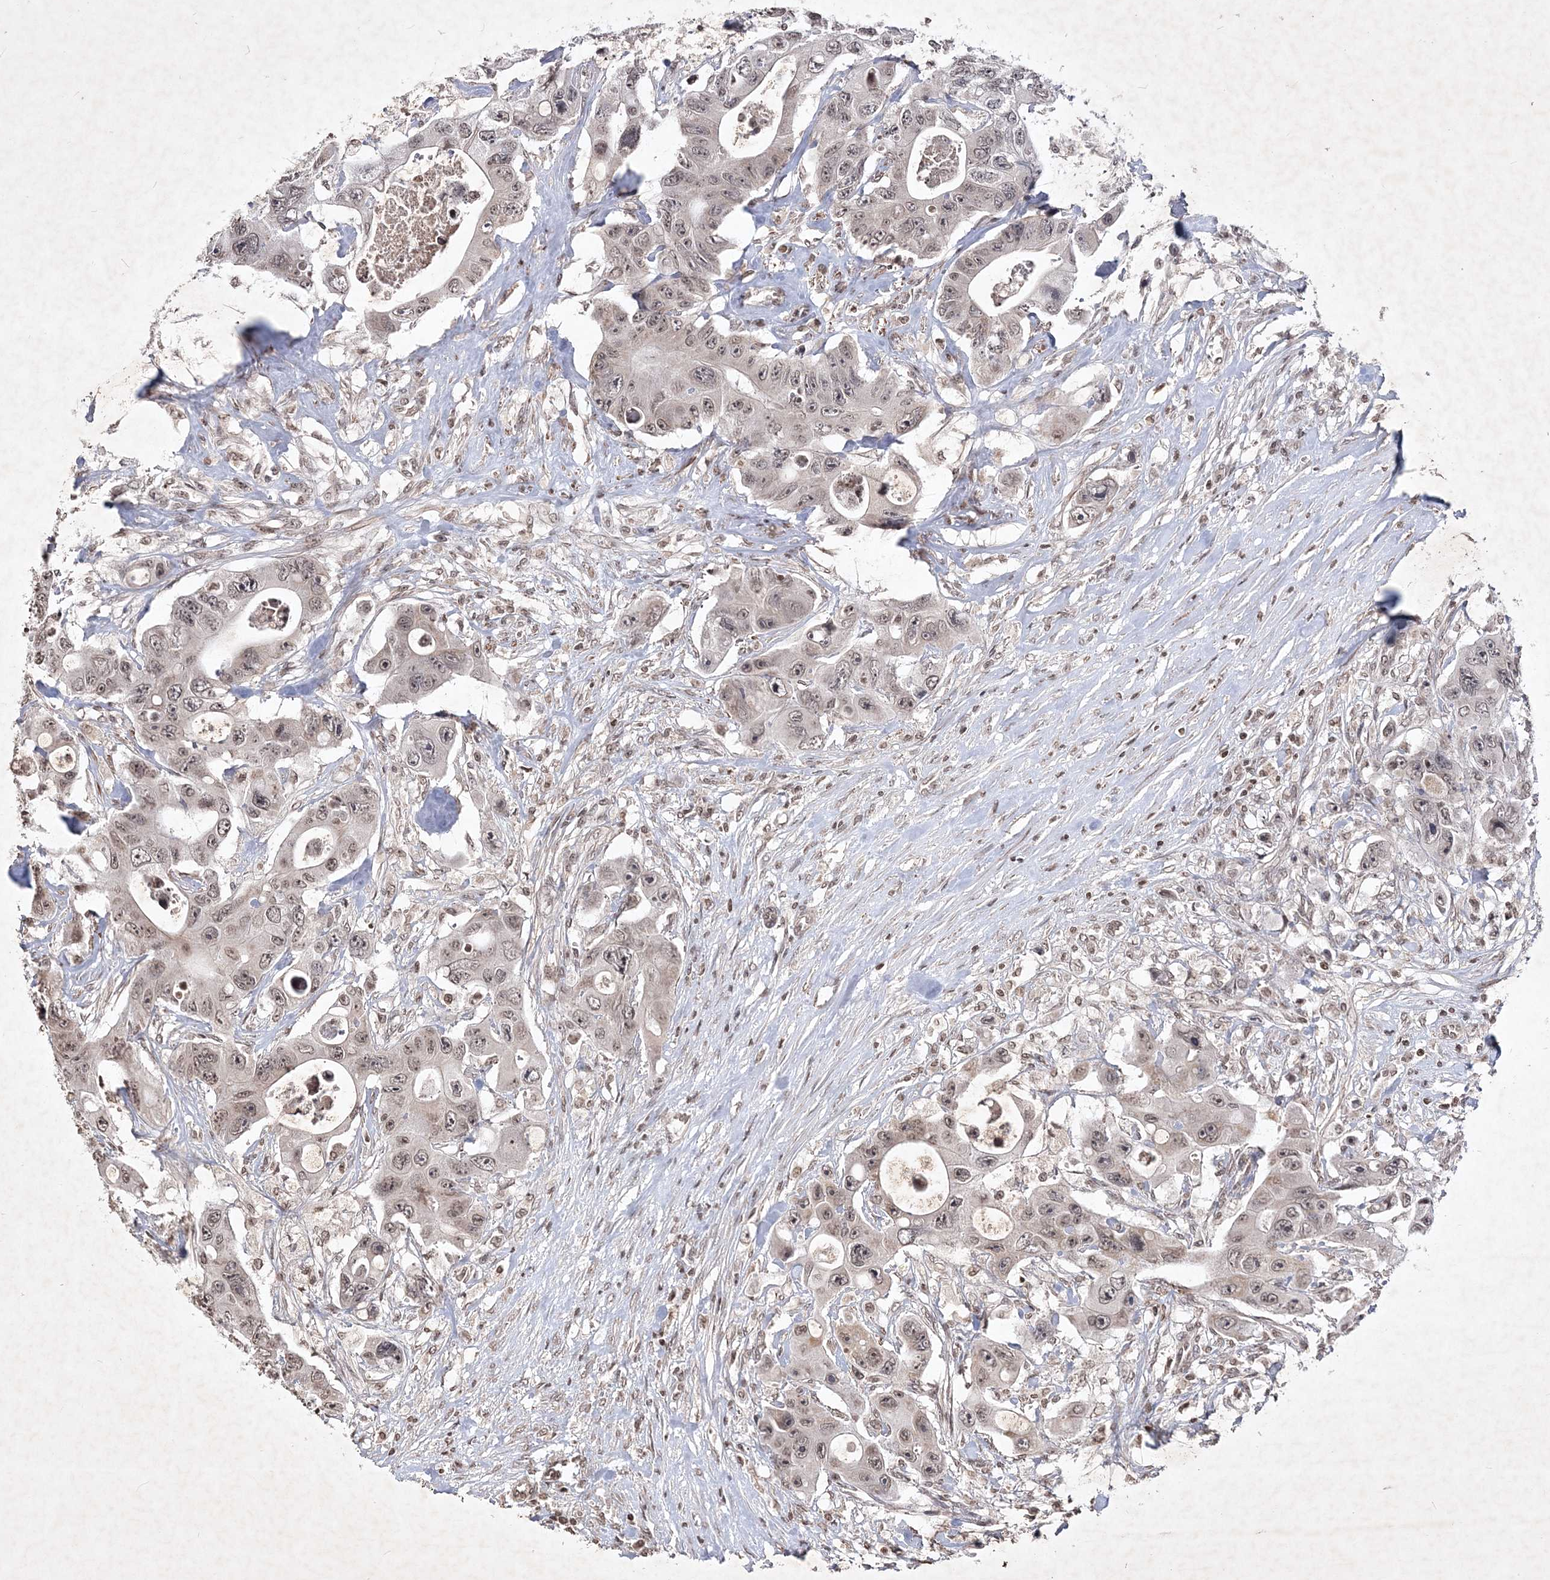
{"staining": {"intensity": "moderate", "quantity": "25%-75%", "location": "nuclear"}, "tissue": "colorectal cancer", "cell_type": "Tumor cells", "image_type": "cancer", "snomed": [{"axis": "morphology", "description": "Adenocarcinoma, NOS"}, {"axis": "topography", "description": "Colon"}], "caption": "This photomicrograph exhibits immunohistochemistry staining of colorectal cancer, with medium moderate nuclear staining in about 25%-75% of tumor cells.", "gene": "SOWAHB", "patient": {"sex": "female", "age": 46}}